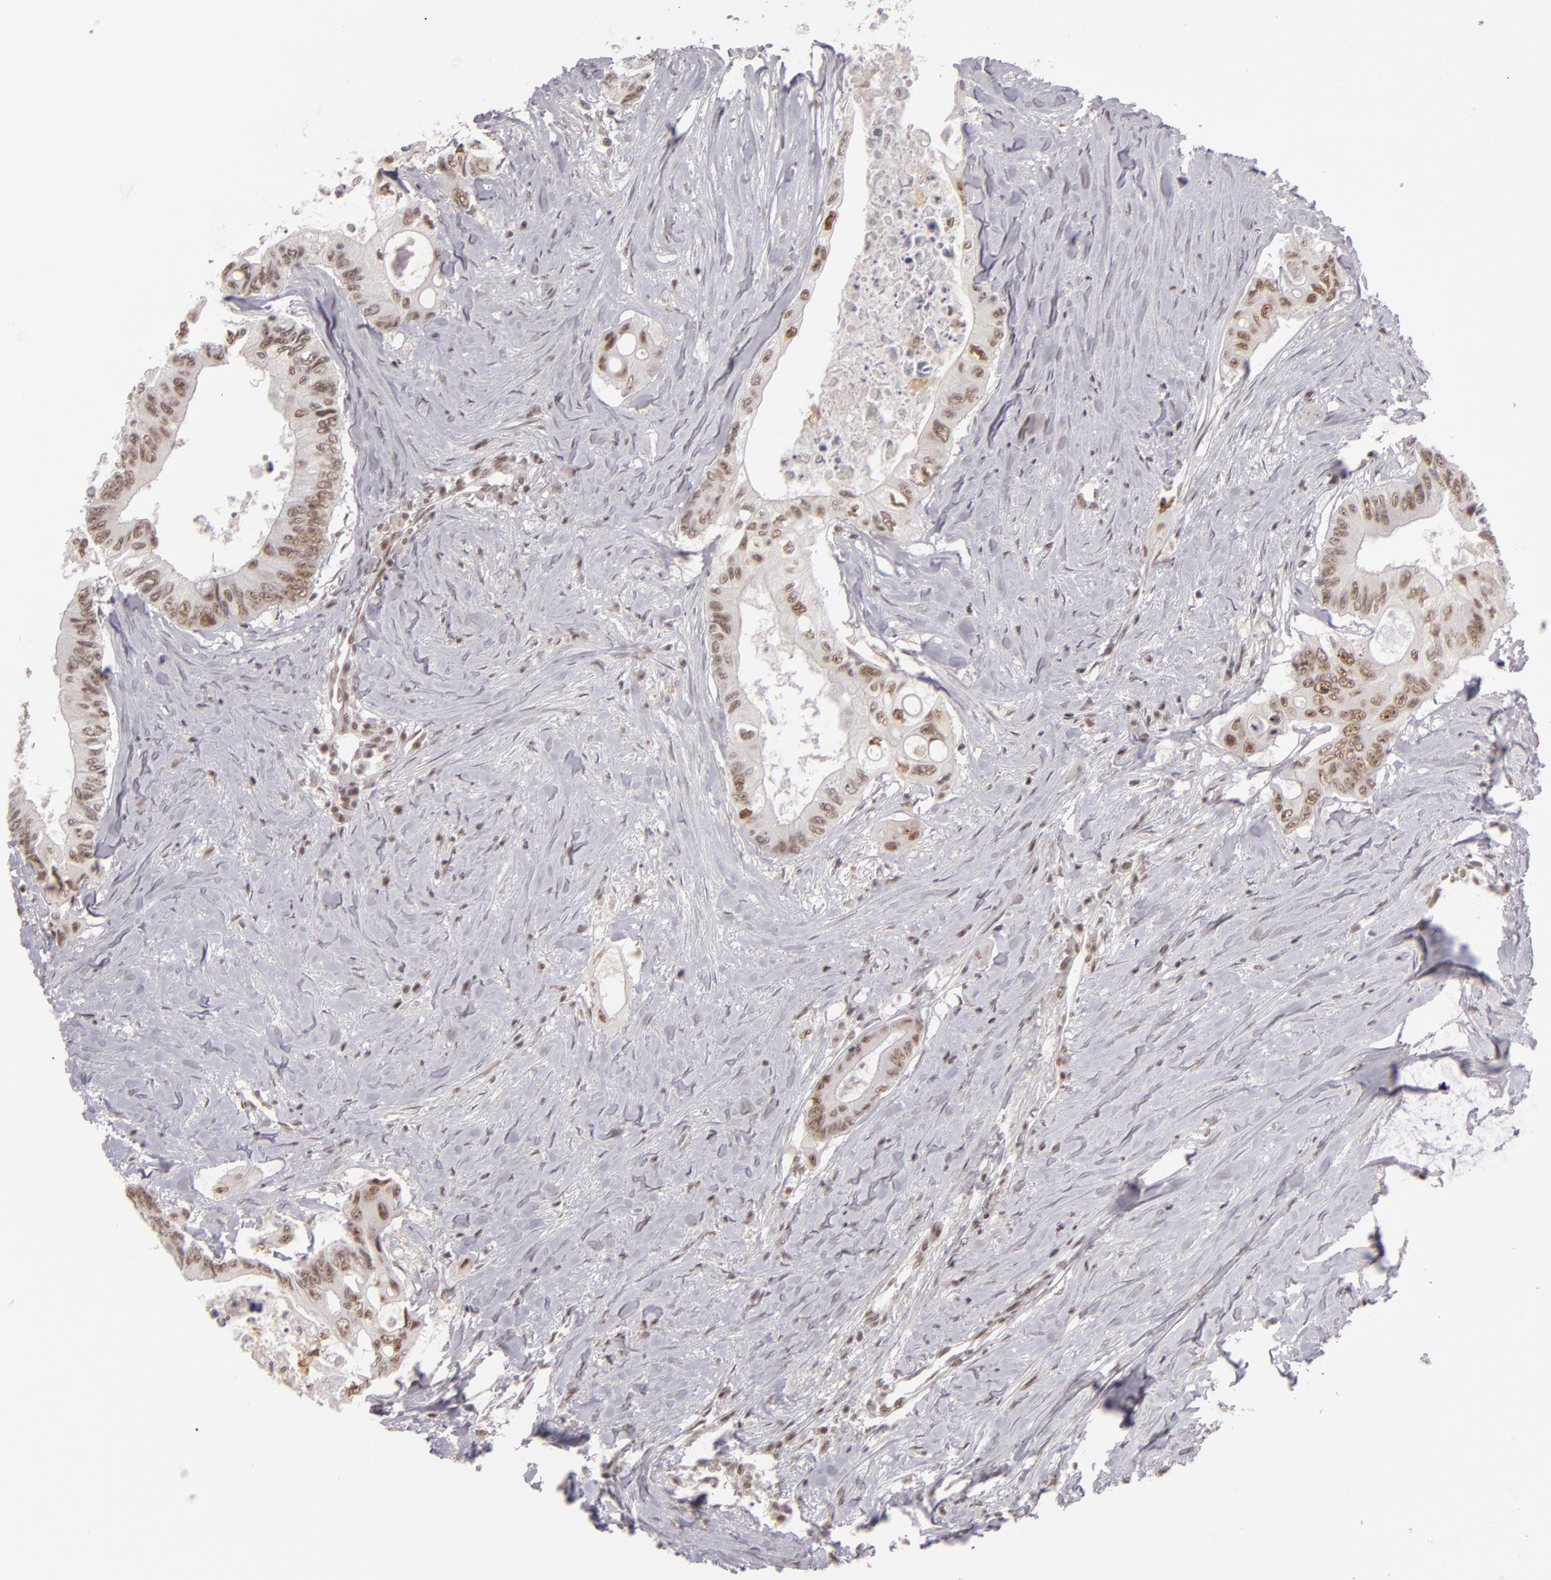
{"staining": {"intensity": "moderate", "quantity": ">75%", "location": "nuclear"}, "tissue": "colorectal cancer", "cell_type": "Tumor cells", "image_type": "cancer", "snomed": [{"axis": "morphology", "description": "Adenocarcinoma, NOS"}, {"axis": "topography", "description": "Colon"}], "caption": "Protein staining of colorectal adenocarcinoma tissue shows moderate nuclear expression in approximately >75% of tumor cells.", "gene": "INTS6", "patient": {"sex": "male", "age": 65}}